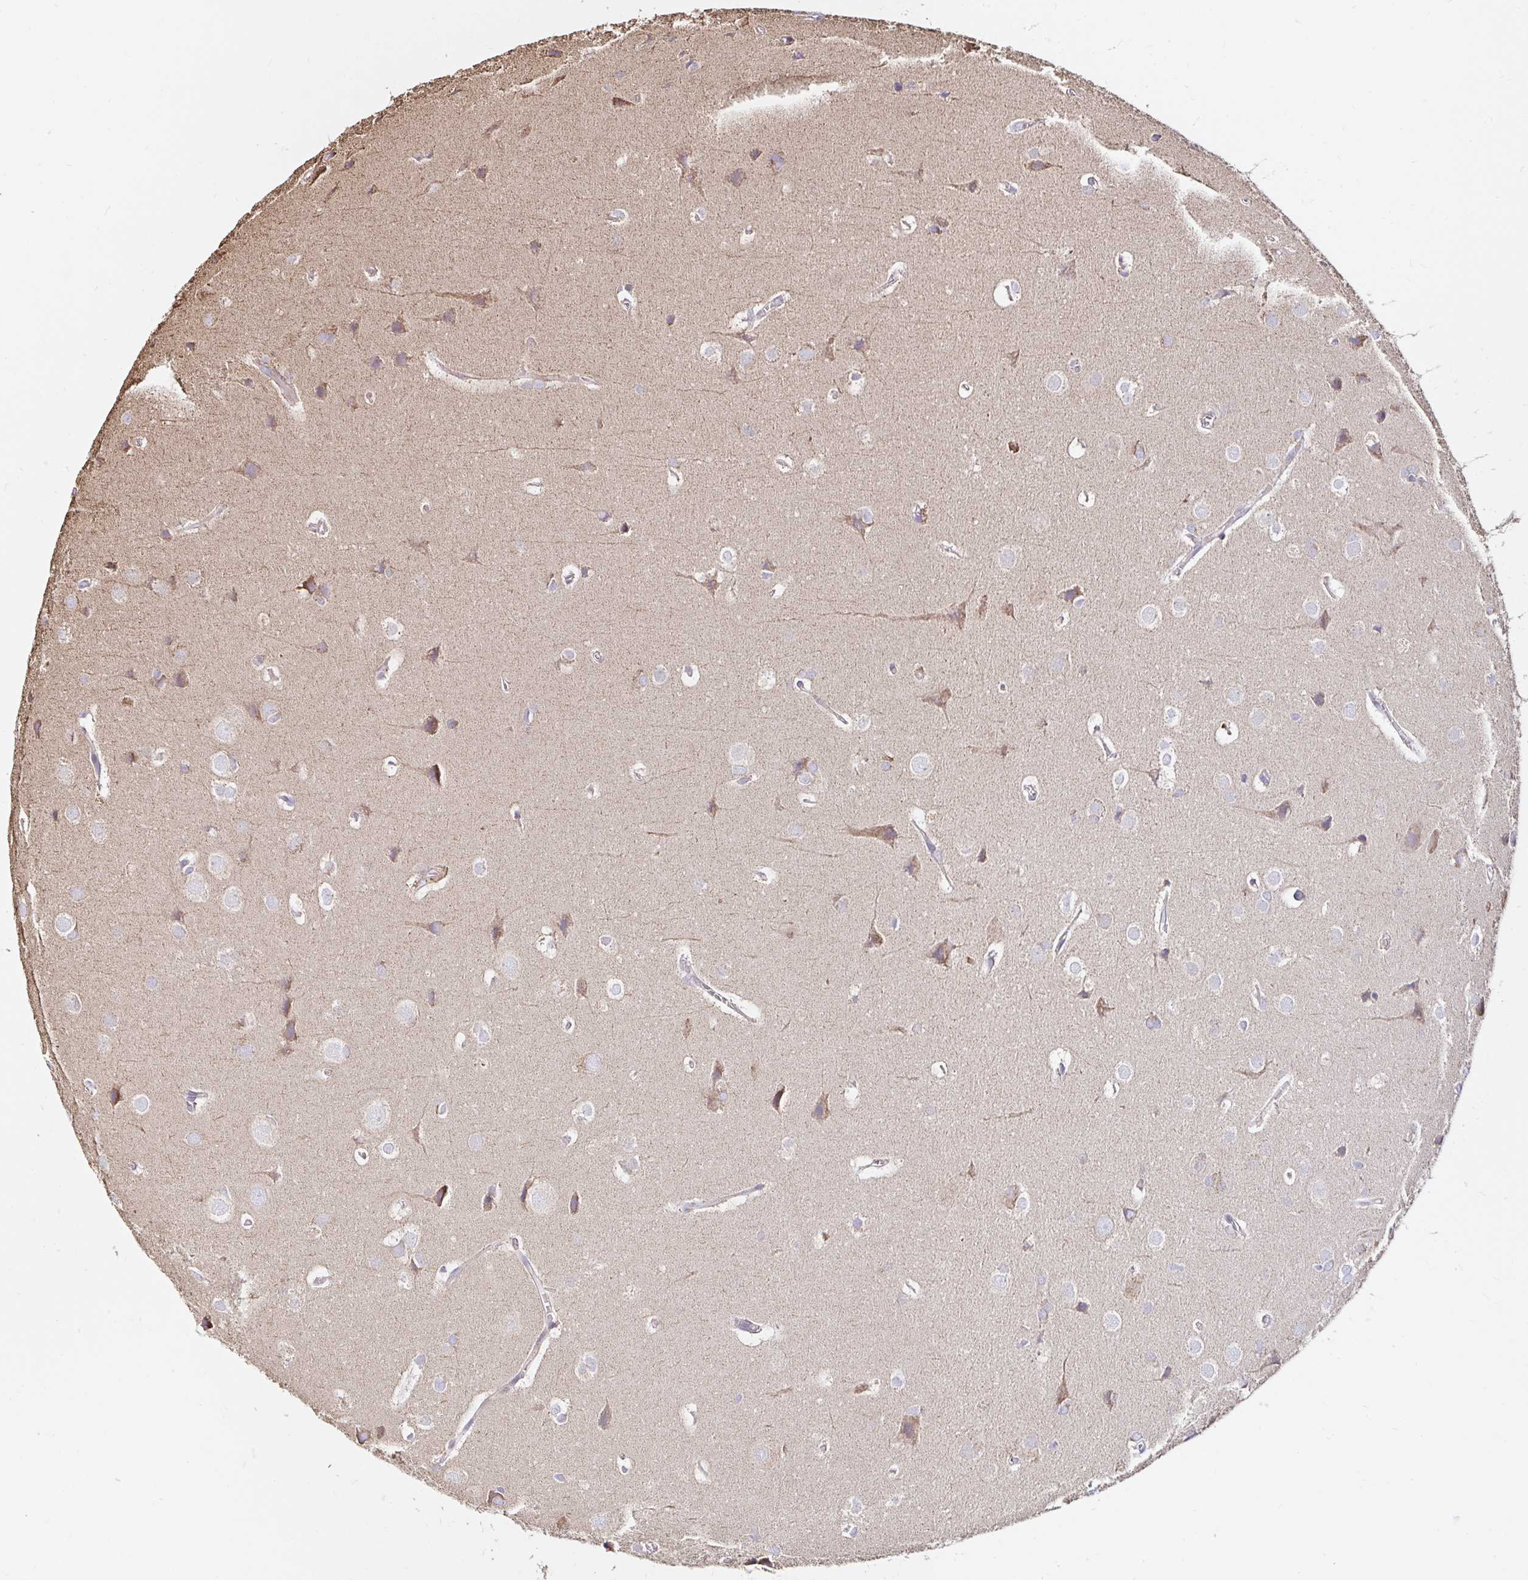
{"staining": {"intensity": "negative", "quantity": "none", "location": "none"}, "tissue": "glioma", "cell_type": "Tumor cells", "image_type": "cancer", "snomed": [{"axis": "morphology", "description": "Glioma, malignant, Low grade"}, {"axis": "topography", "description": "Brain"}], "caption": "A high-resolution image shows immunohistochemistry staining of malignant low-grade glioma, which exhibits no significant expression in tumor cells. Brightfield microscopy of IHC stained with DAB (3,3'-diaminobenzidine) (brown) and hematoxylin (blue), captured at high magnification.", "gene": "MSR1", "patient": {"sex": "female", "age": 34}}